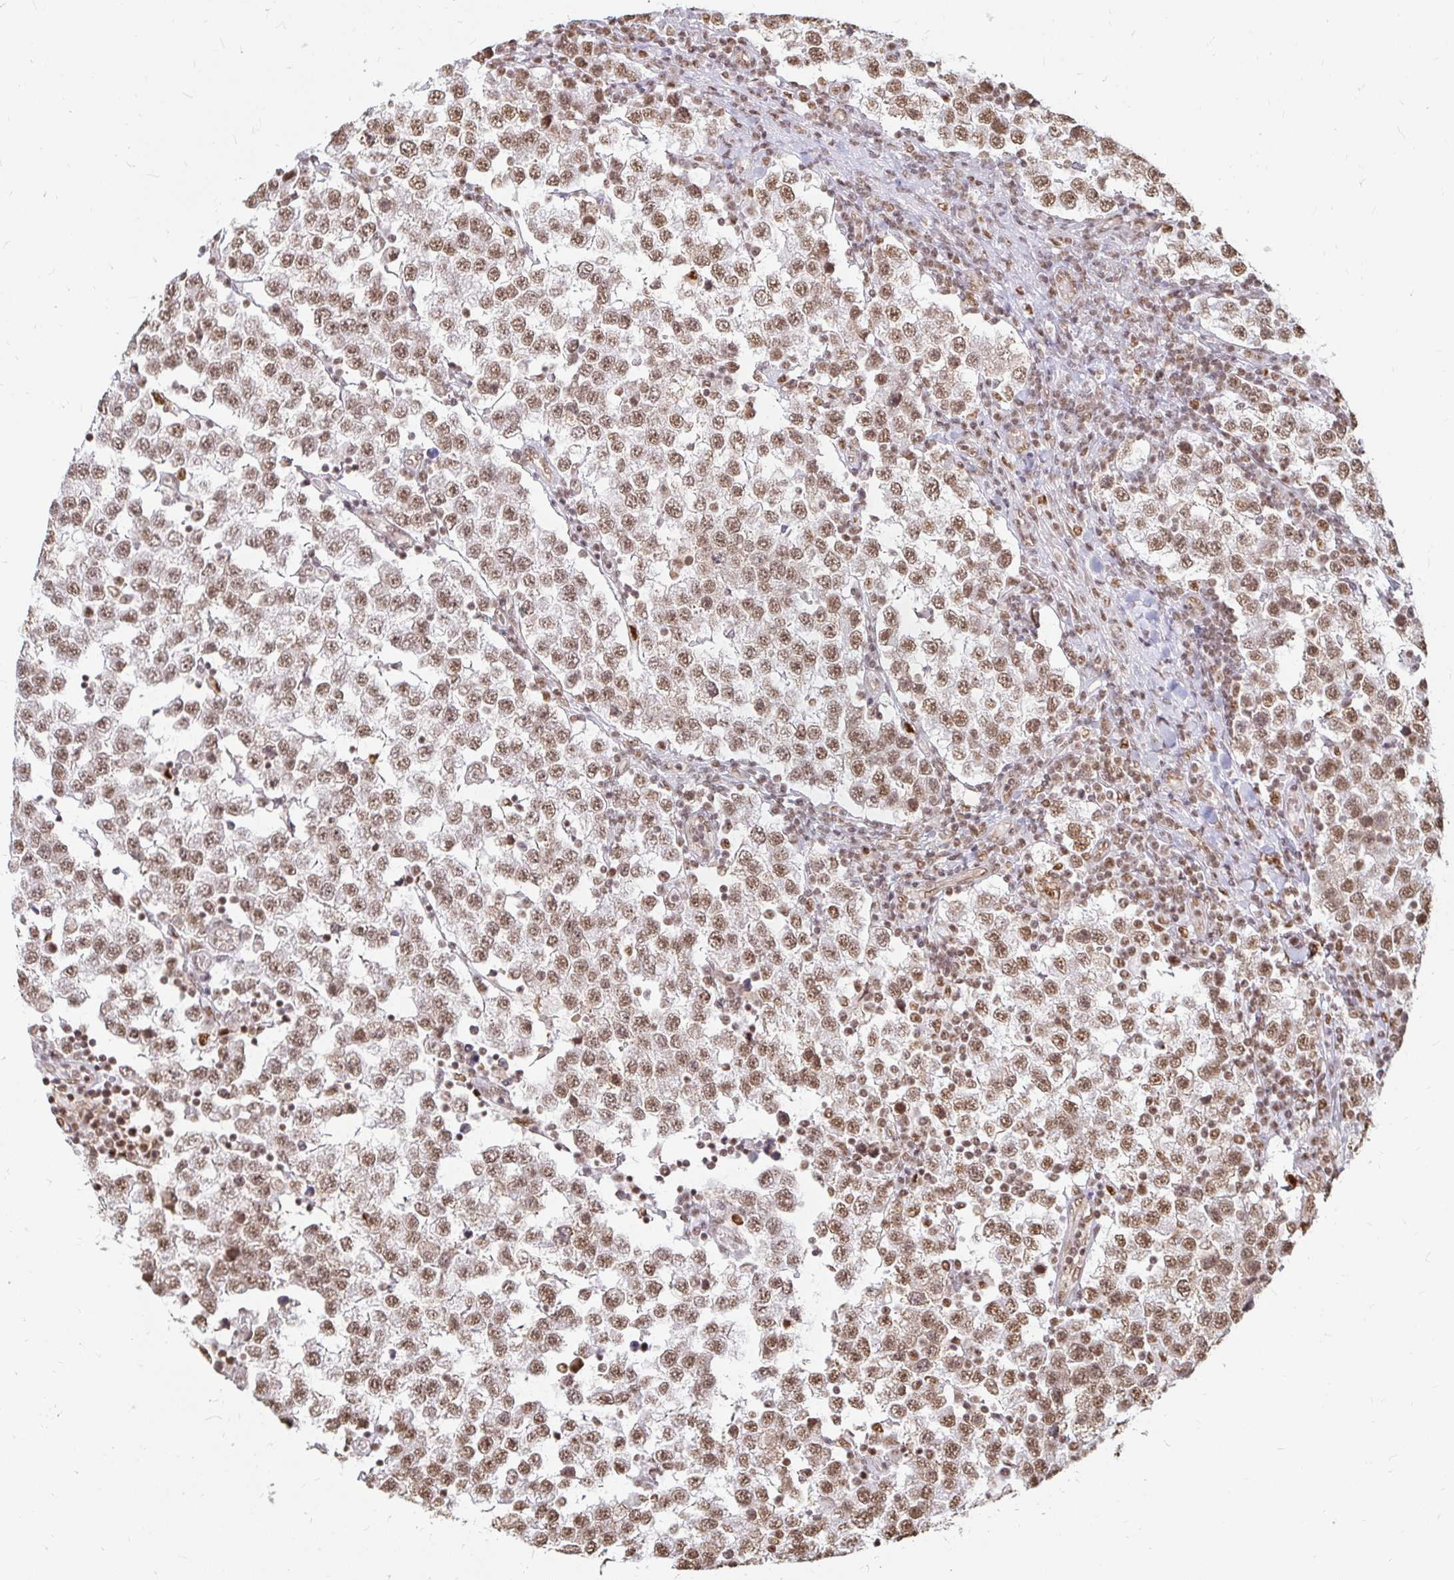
{"staining": {"intensity": "moderate", "quantity": ">75%", "location": "nuclear"}, "tissue": "testis cancer", "cell_type": "Tumor cells", "image_type": "cancer", "snomed": [{"axis": "morphology", "description": "Seminoma, NOS"}, {"axis": "topography", "description": "Testis"}], "caption": "Moderate nuclear staining for a protein is identified in about >75% of tumor cells of testis cancer (seminoma) using immunohistochemistry.", "gene": "HNRNPU", "patient": {"sex": "male", "age": 34}}